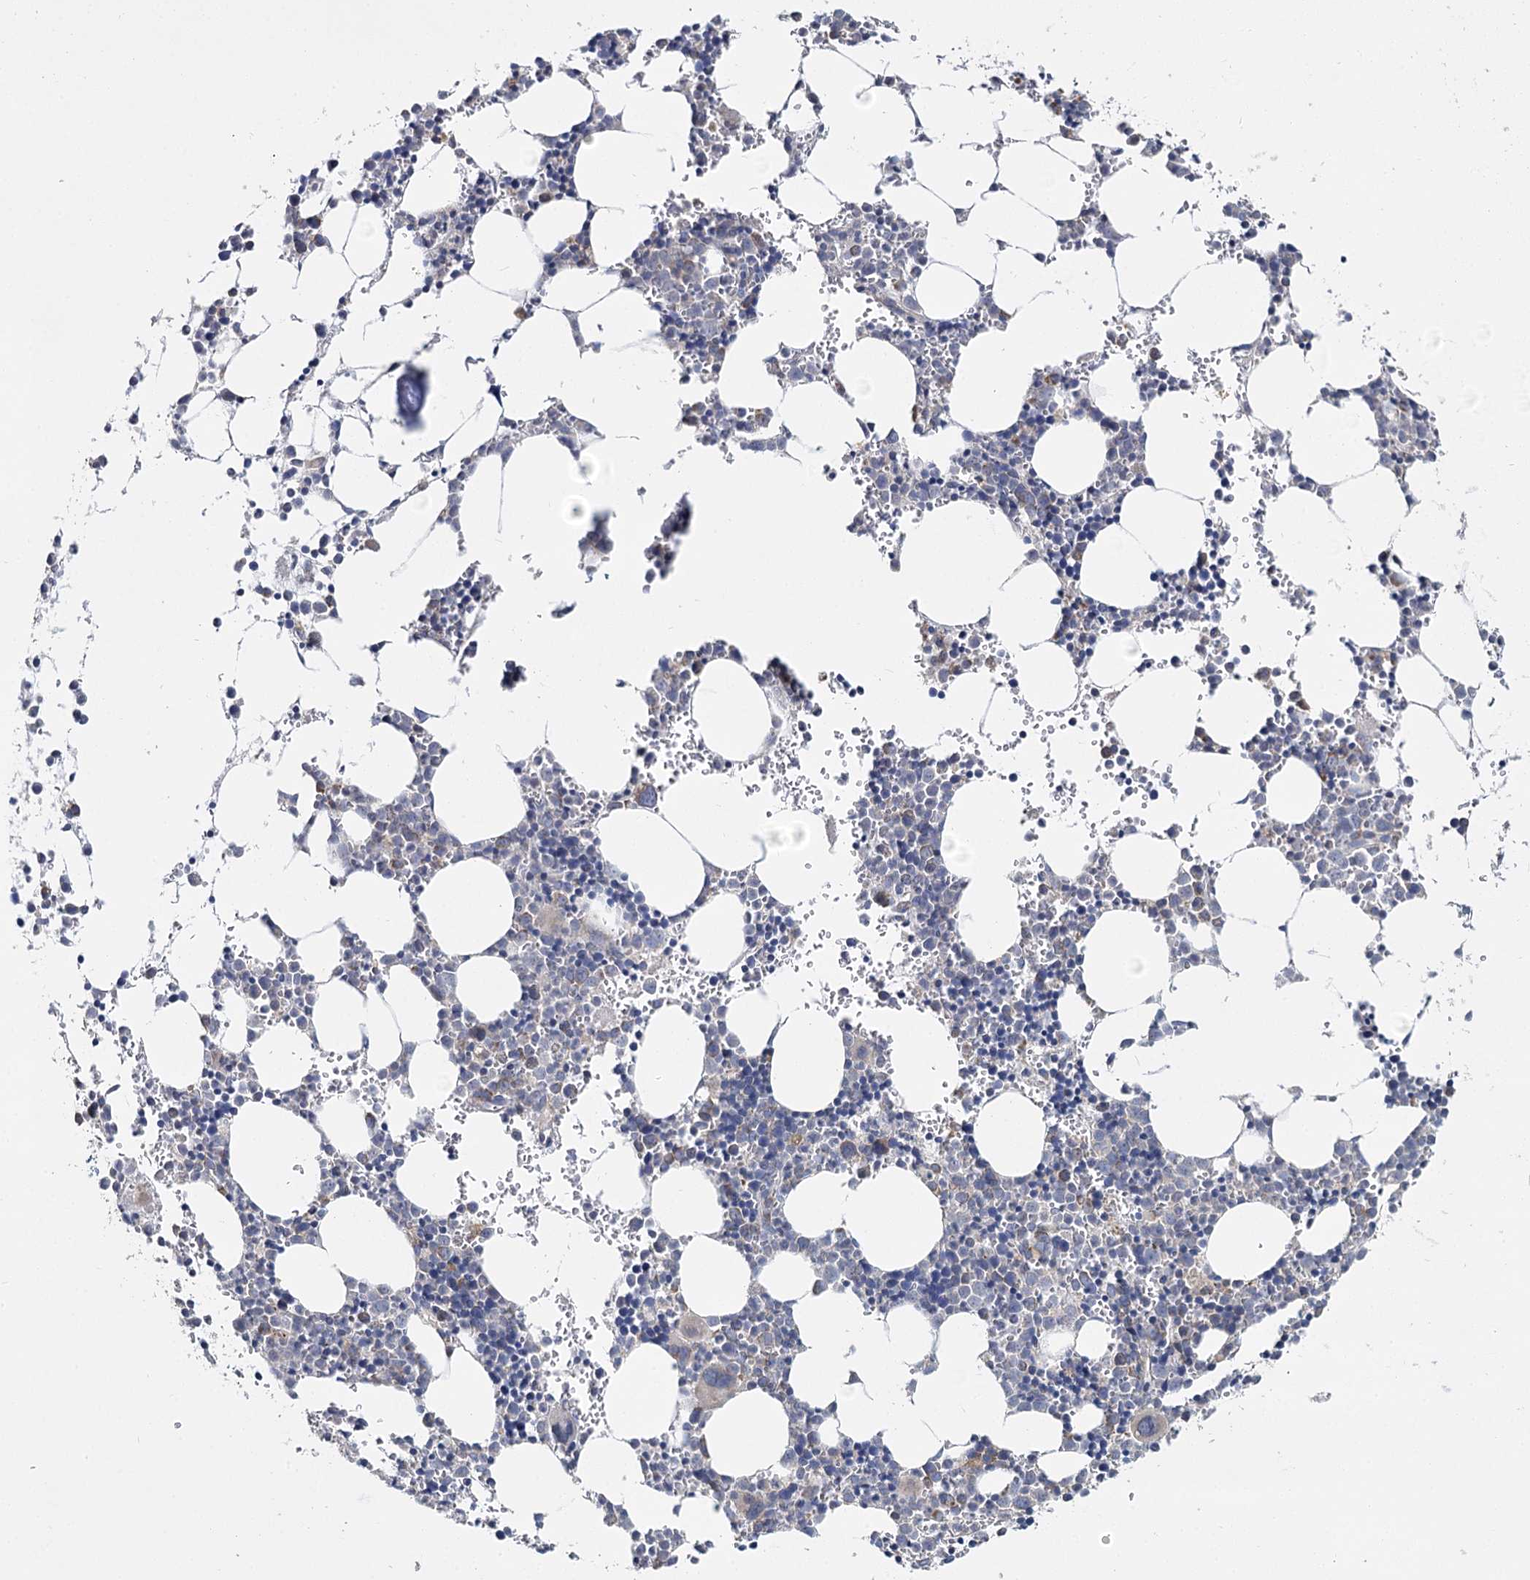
{"staining": {"intensity": "moderate", "quantity": "<25%", "location": "cytoplasmic/membranous"}, "tissue": "bone marrow", "cell_type": "Hematopoietic cells", "image_type": "normal", "snomed": [{"axis": "morphology", "description": "Normal tissue, NOS"}, {"axis": "topography", "description": "Bone marrow"}], "caption": "Immunohistochemistry (IHC) of unremarkable human bone marrow displays low levels of moderate cytoplasmic/membranous expression in approximately <25% of hematopoietic cells.", "gene": "ACOX2", "patient": {"sex": "female", "age": 89}}